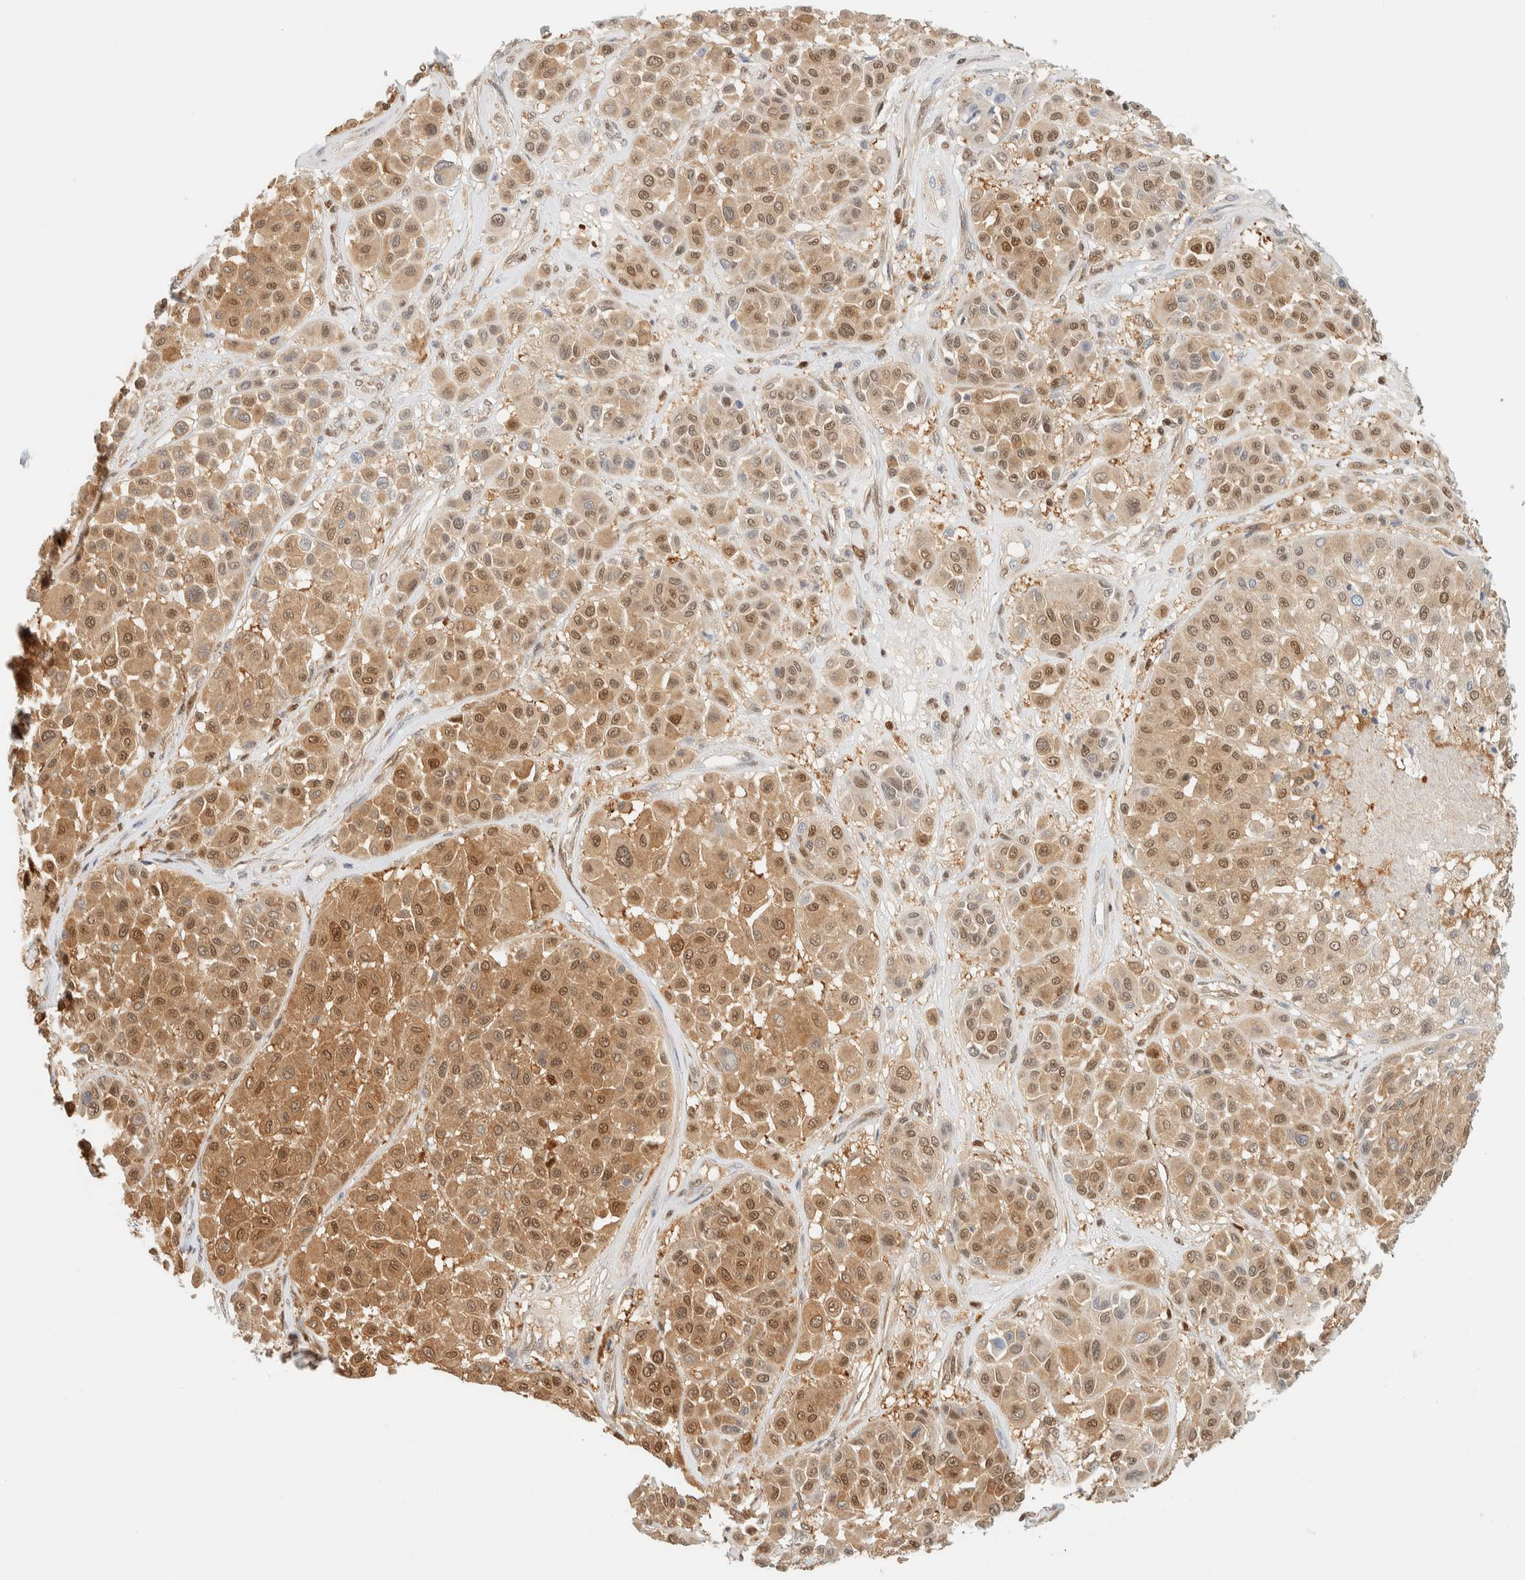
{"staining": {"intensity": "moderate", "quantity": ">75%", "location": "cytoplasmic/membranous,nuclear"}, "tissue": "melanoma", "cell_type": "Tumor cells", "image_type": "cancer", "snomed": [{"axis": "morphology", "description": "Malignant melanoma, Metastatic site"}, {"axis": "topography", "description": "Soft tissue"}], "caption": "The histopathology image shows immunohistochemical staining of melanoma. There is moderate cytoplasmic/membranous and nuclear positivity is appreciated in about >75% of tumor cells.", "gene": "ZBTB37", "patient": {"sex": "male", "age": 41}}